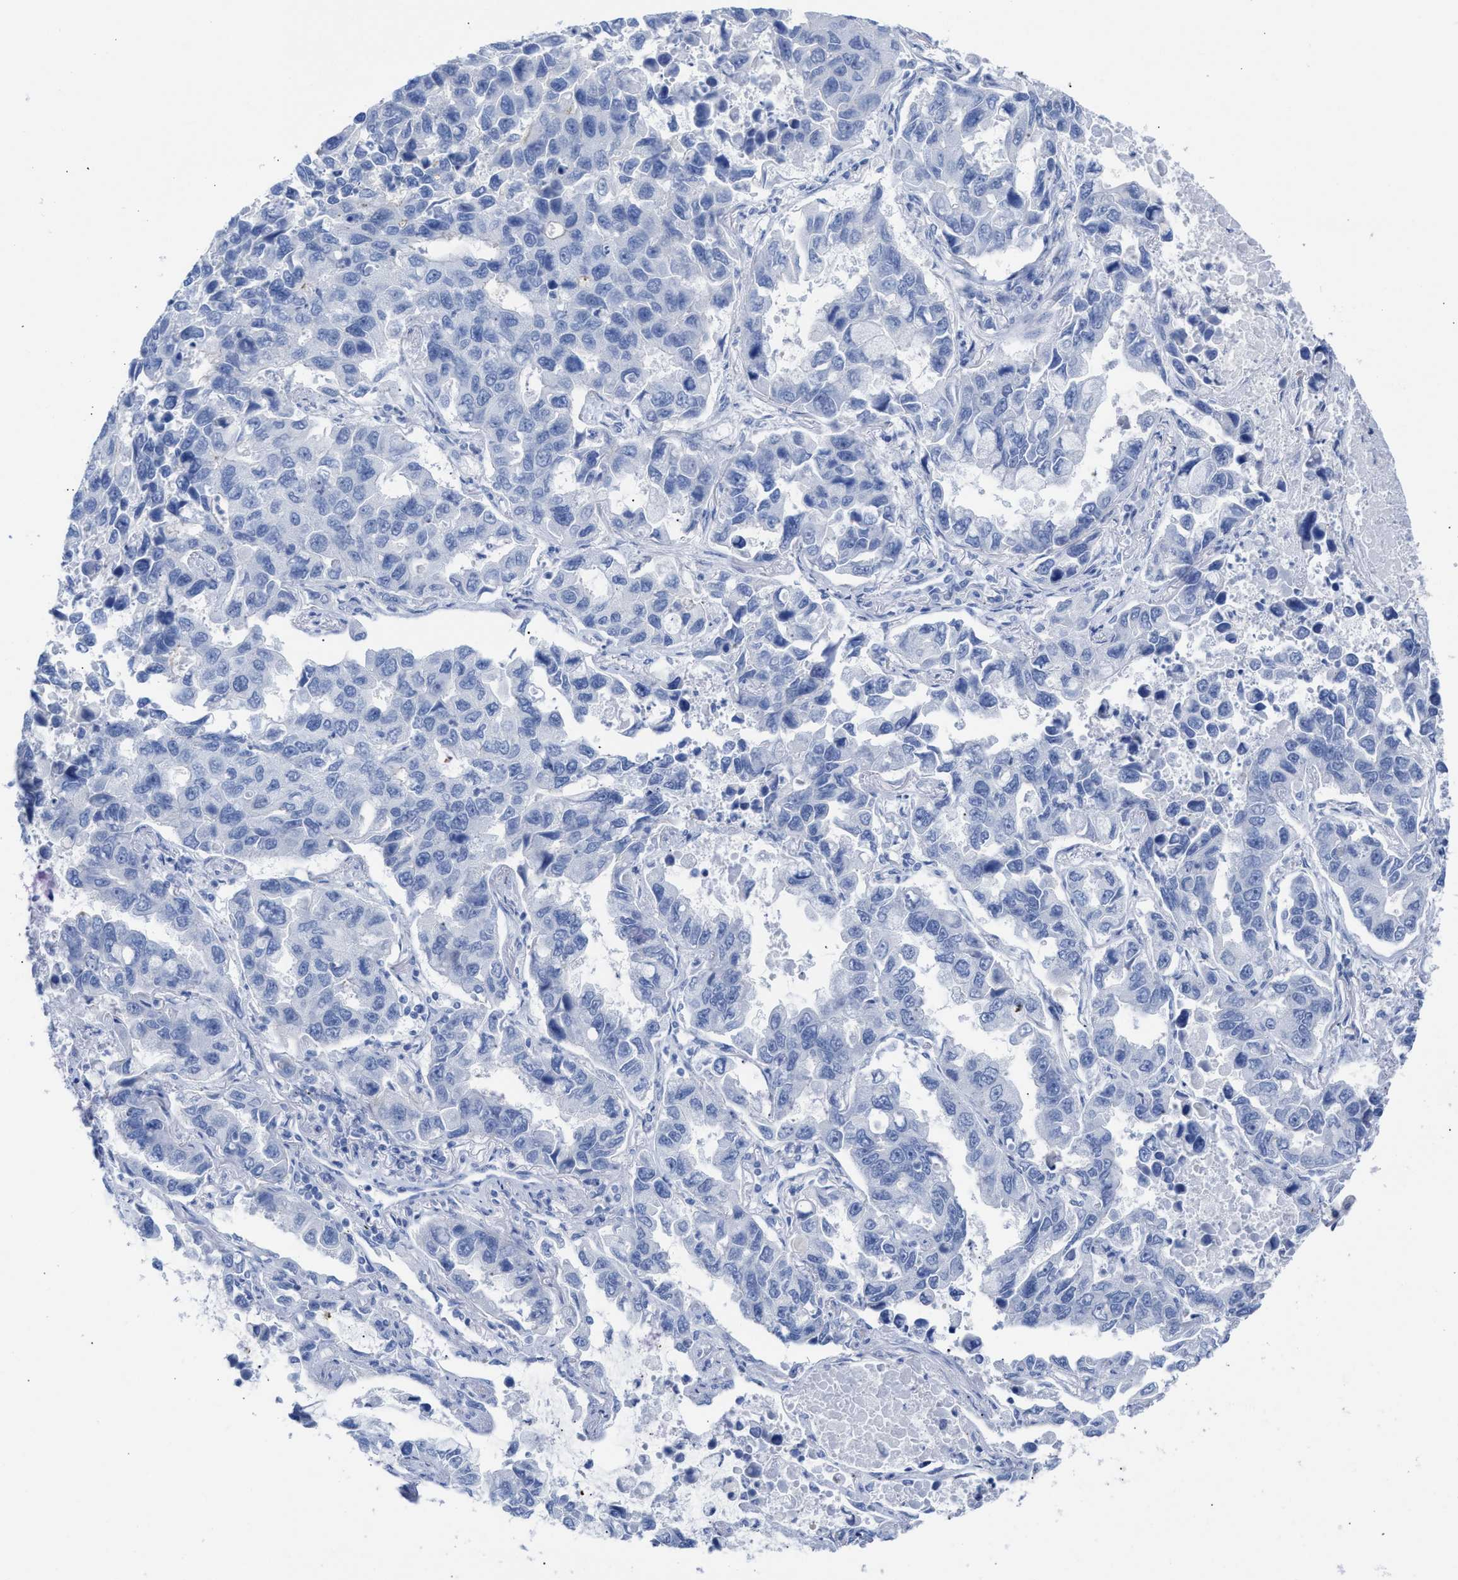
{"staining": {"intensity": "negative", "quantity": "none", "location": "none"}, "tissue": "lung cancer", "cell_type": "Tumor cells", "image_type": "cancer", "snomed": [{"axis": "morphology", "description": "Adenocarcinoma, NOS"}, {"axis": "topography", "description": "Lung"}], "caption": "Immunohistochemical staining of lung cancer (adenocarcinoma) exhibits no significant expression in tumor cells. Nuclei are stained in blue.", "gene": "CPA1", "patient": {"sex": "male", "age": 64}}